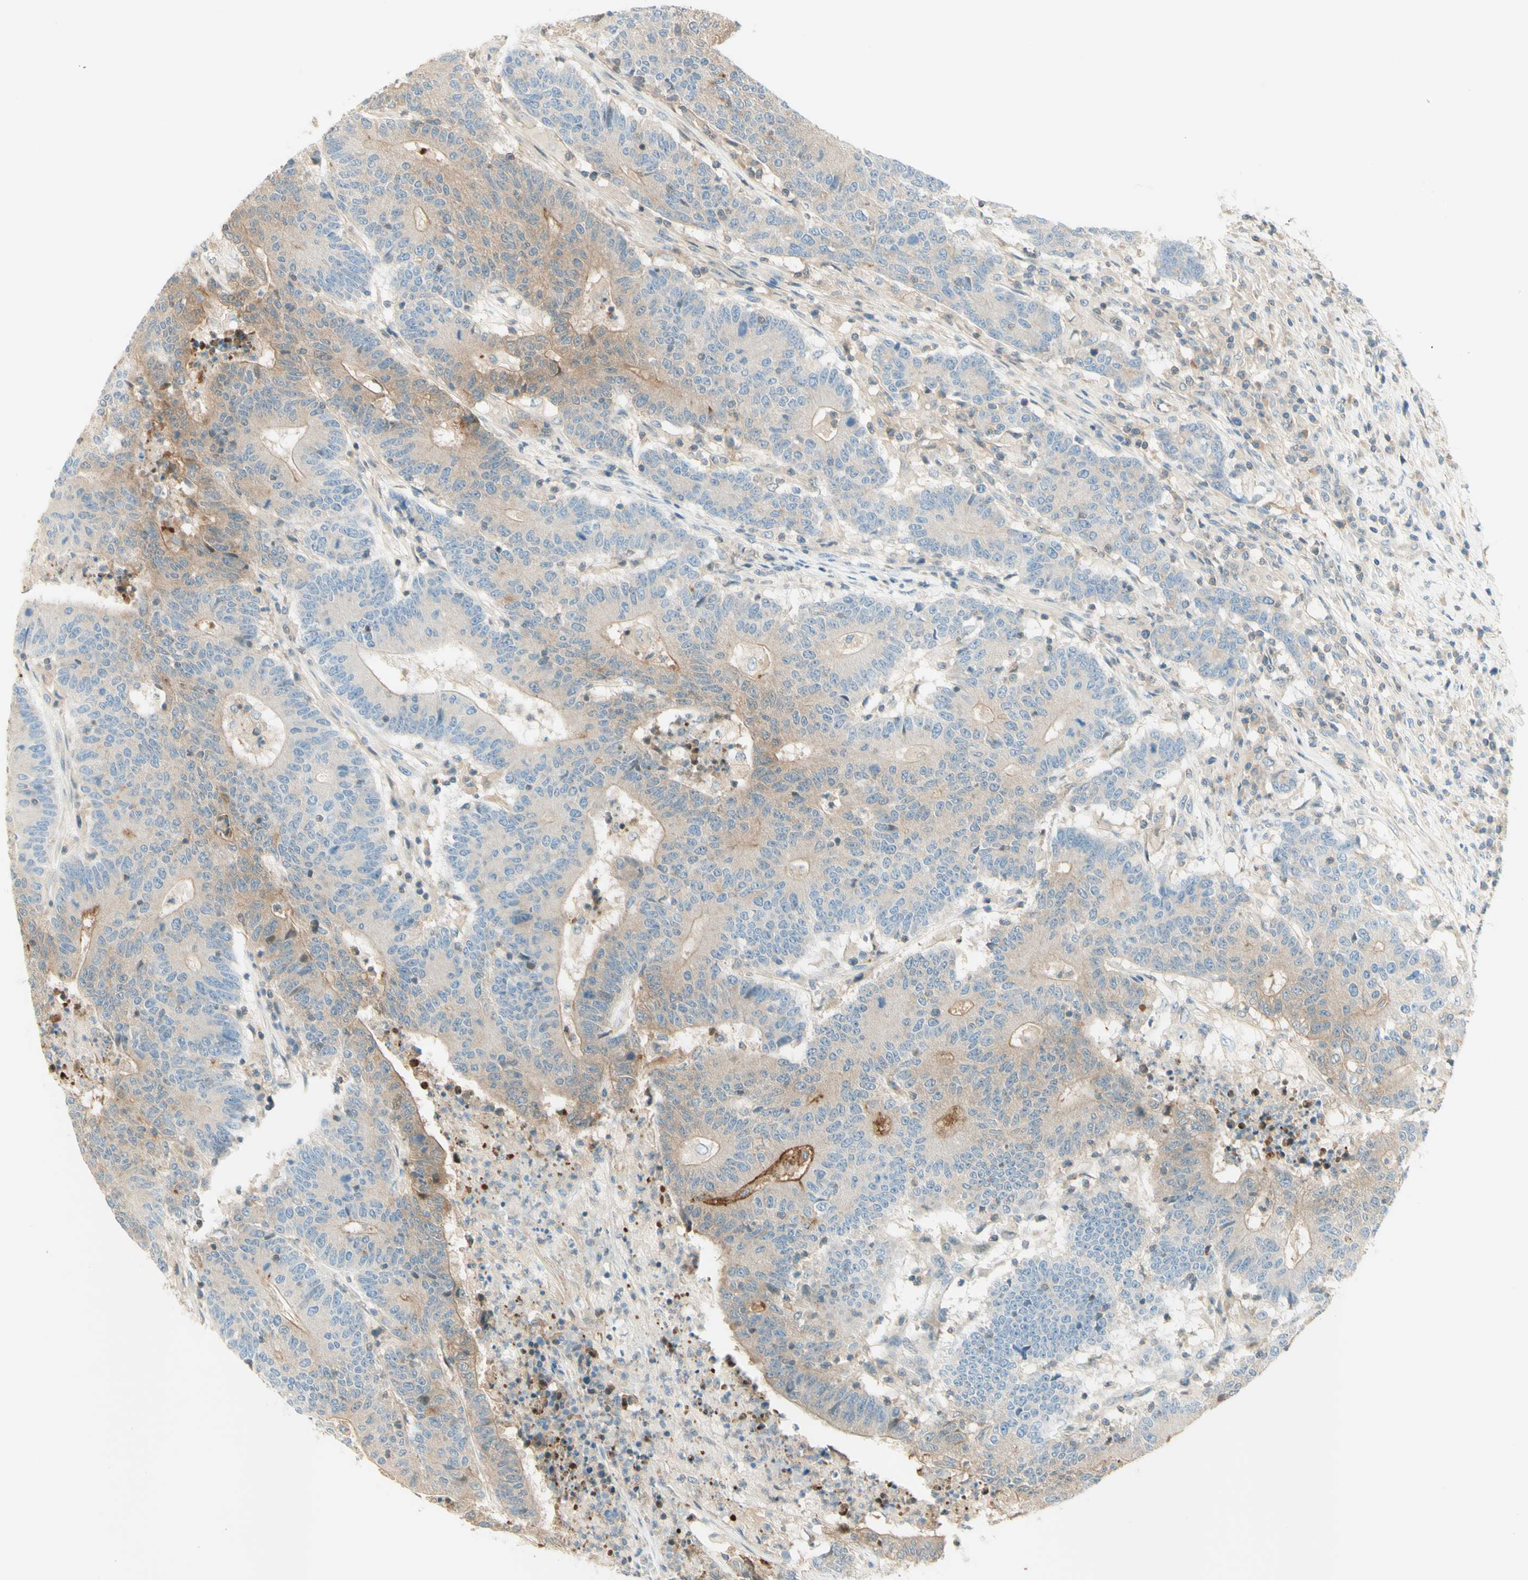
{"staining": {"intensity": "weak", "quantity": ">75%", "location": "cytoplasmic/membranous"}, "tissue": "colorectal cancer", "cell_type": "Tumor cells", "image_type": "cancer", "snomed": [{"axis": "morphology", "description": "Normal tissue, NOS"}, {"axis": "morphology", "description": "Adenocarcinoma, NOS"}, {"axis": "topography", "description": "Colon"}], "caption": "The photomicrograph demonstrates staining of colorectal cancer, revealing weak cytoplasmic/membranous protein positivity (brown color) within tumor cells.", "gene": "PROM1", "patient": {"sex": "female", "age": 75}}